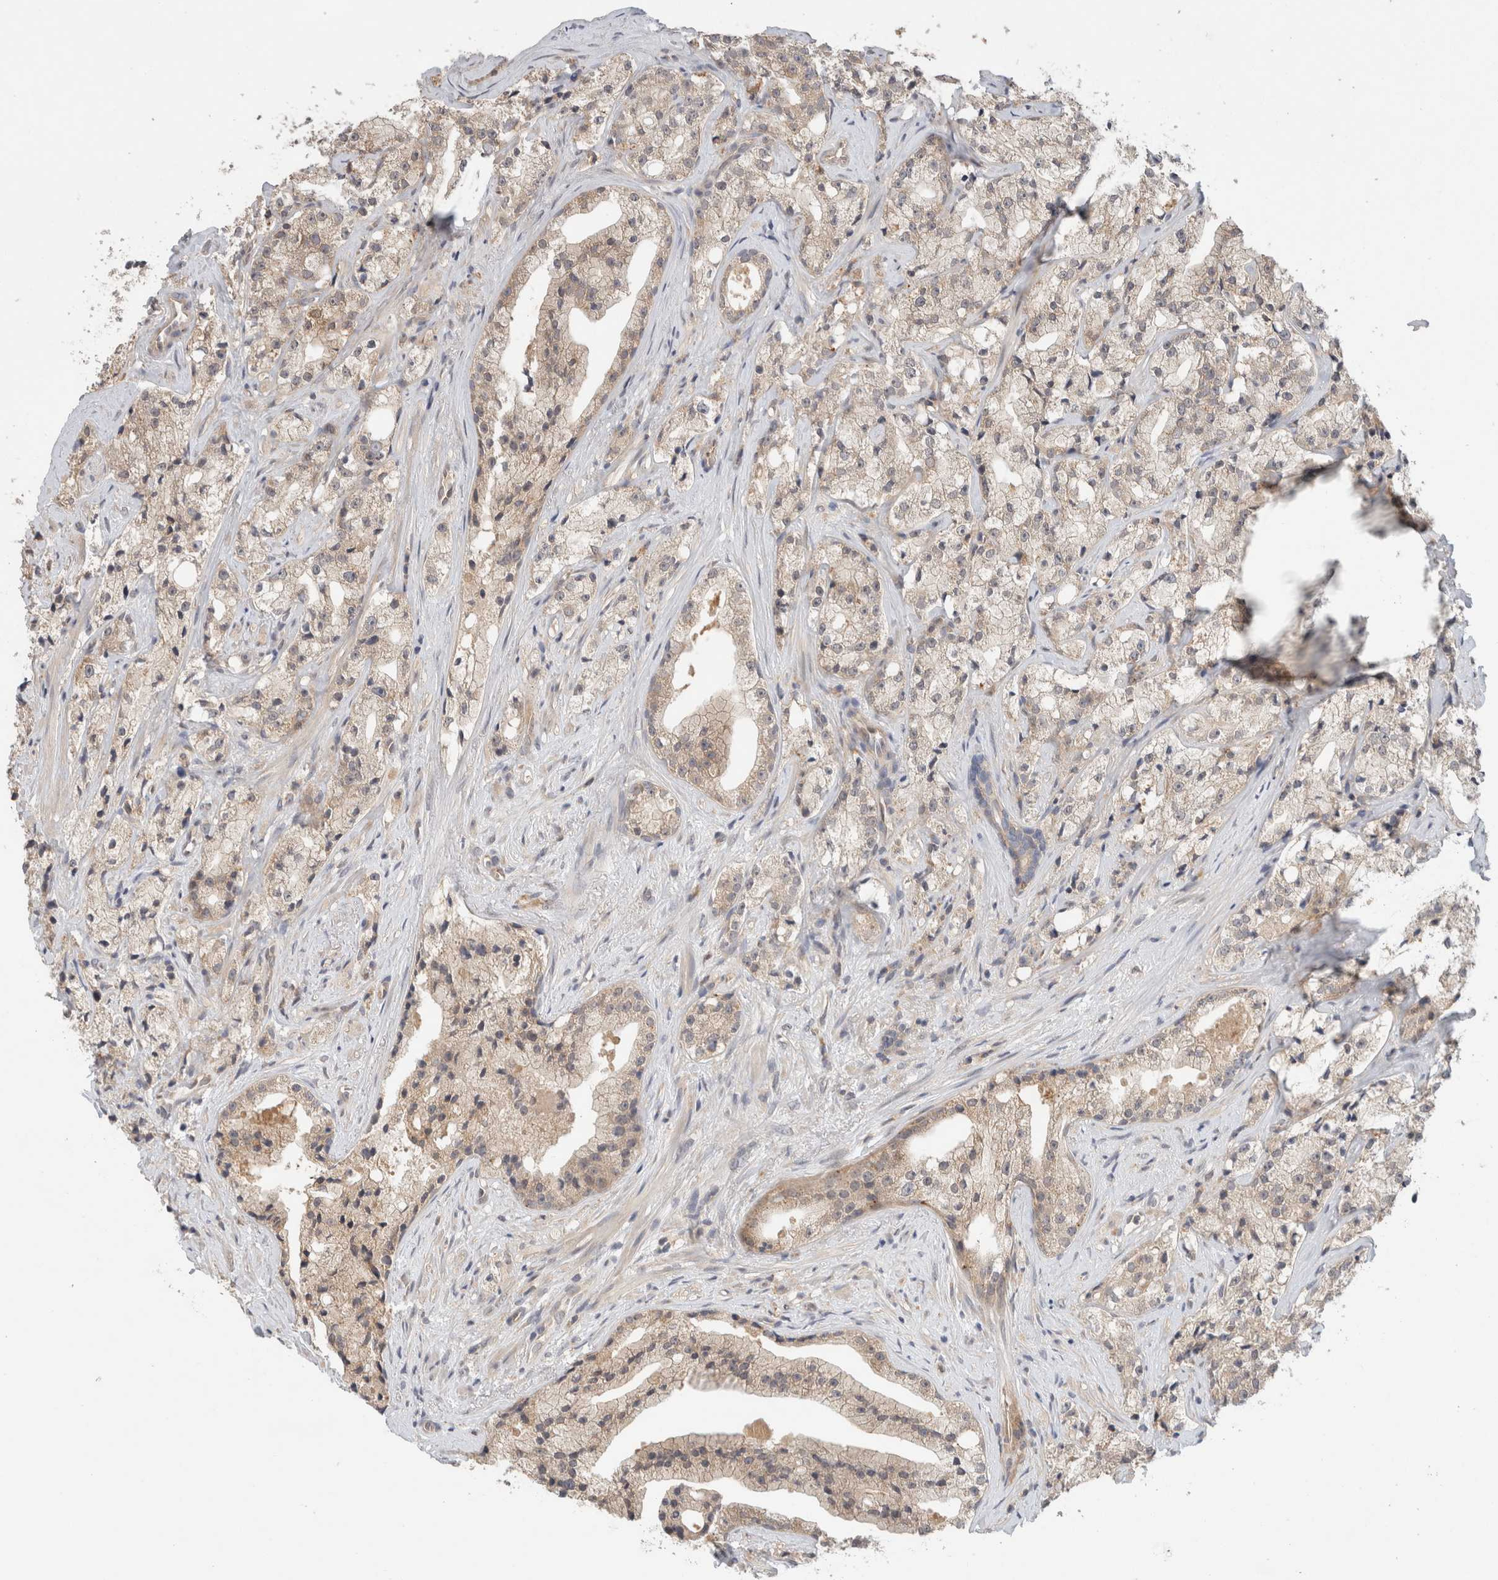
{"staining": {"intensity": "weak", "quantity": "25%-75%", "location": "cytoplasmic/membranous"}, "tissue": "prostate cancer", "cell_type": "Tumor cells", "image_type": "cancer", "snomed": [{"axis": "morphology", "description": "Adenocarcinoma, High grade"}, {"axis": "topography", "description": "Prostate"}], "caption": "Immunohistochemistry (DAB) staining of prostate cancer displays weak cytoplasmic/membranous protein staining in about 25%-75% of tumor cells.", "gene": "SGK1", "patient": {"sex": "male", "age": 64}}